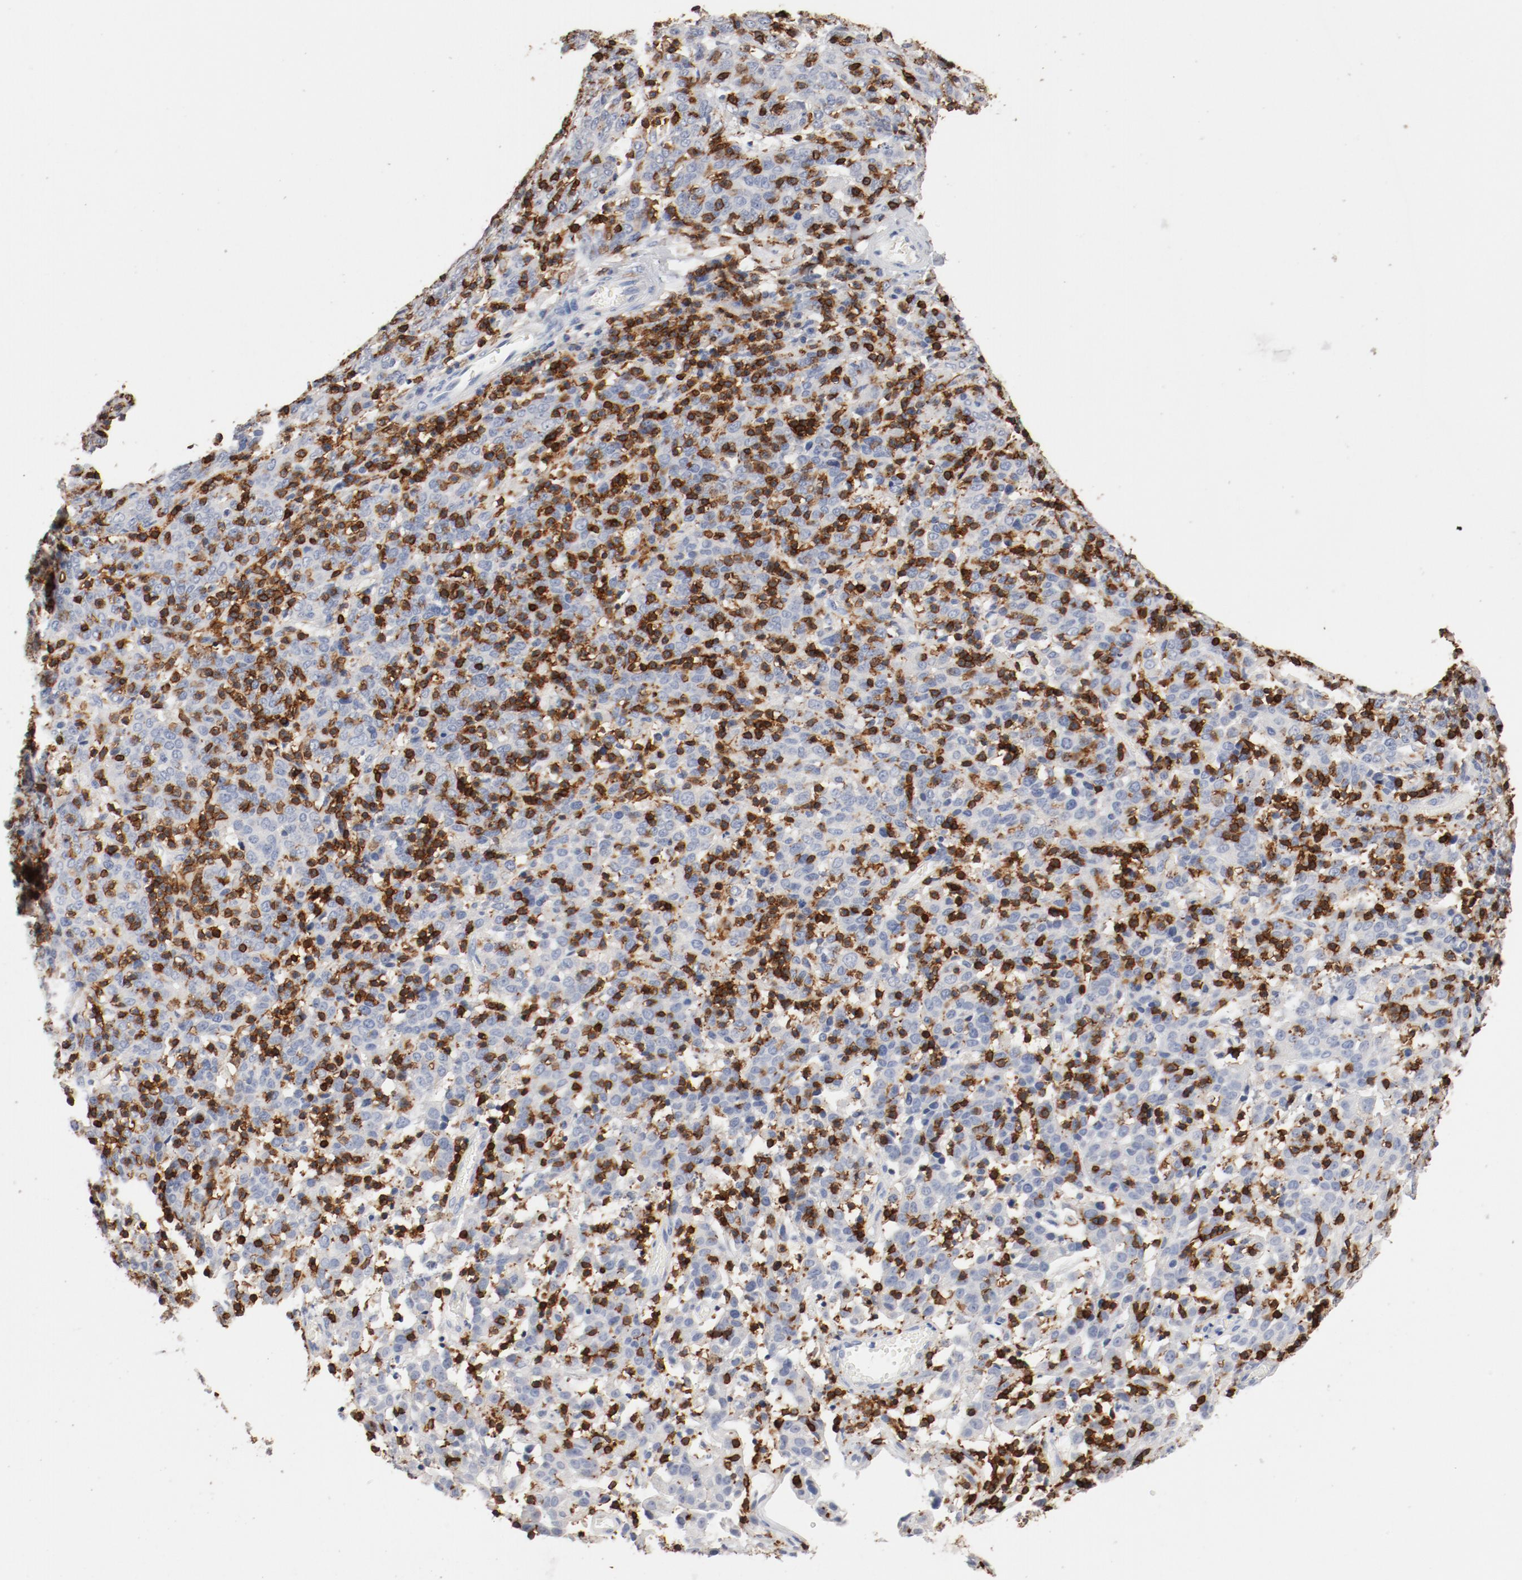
{"staining": {"intensity": "negative", "quantity": "none", "location": "none"}, "tissue": "cervical cancer", "cell_type": "Tumor cells", "image_type": "cancer", "snomed": [{"axis": "morphology", "description": "Normal tissue, NOS"}, {"axis": "morphology", "description": "Squamous cell carcinoma, NOS"}, {"axis": "topography", "description": "Cervix"}], "caption": "There is no significant staining in tumor cells of cervical cancer.", "gene": "CD247", "patient": {"sex": "female", "age": 67}}